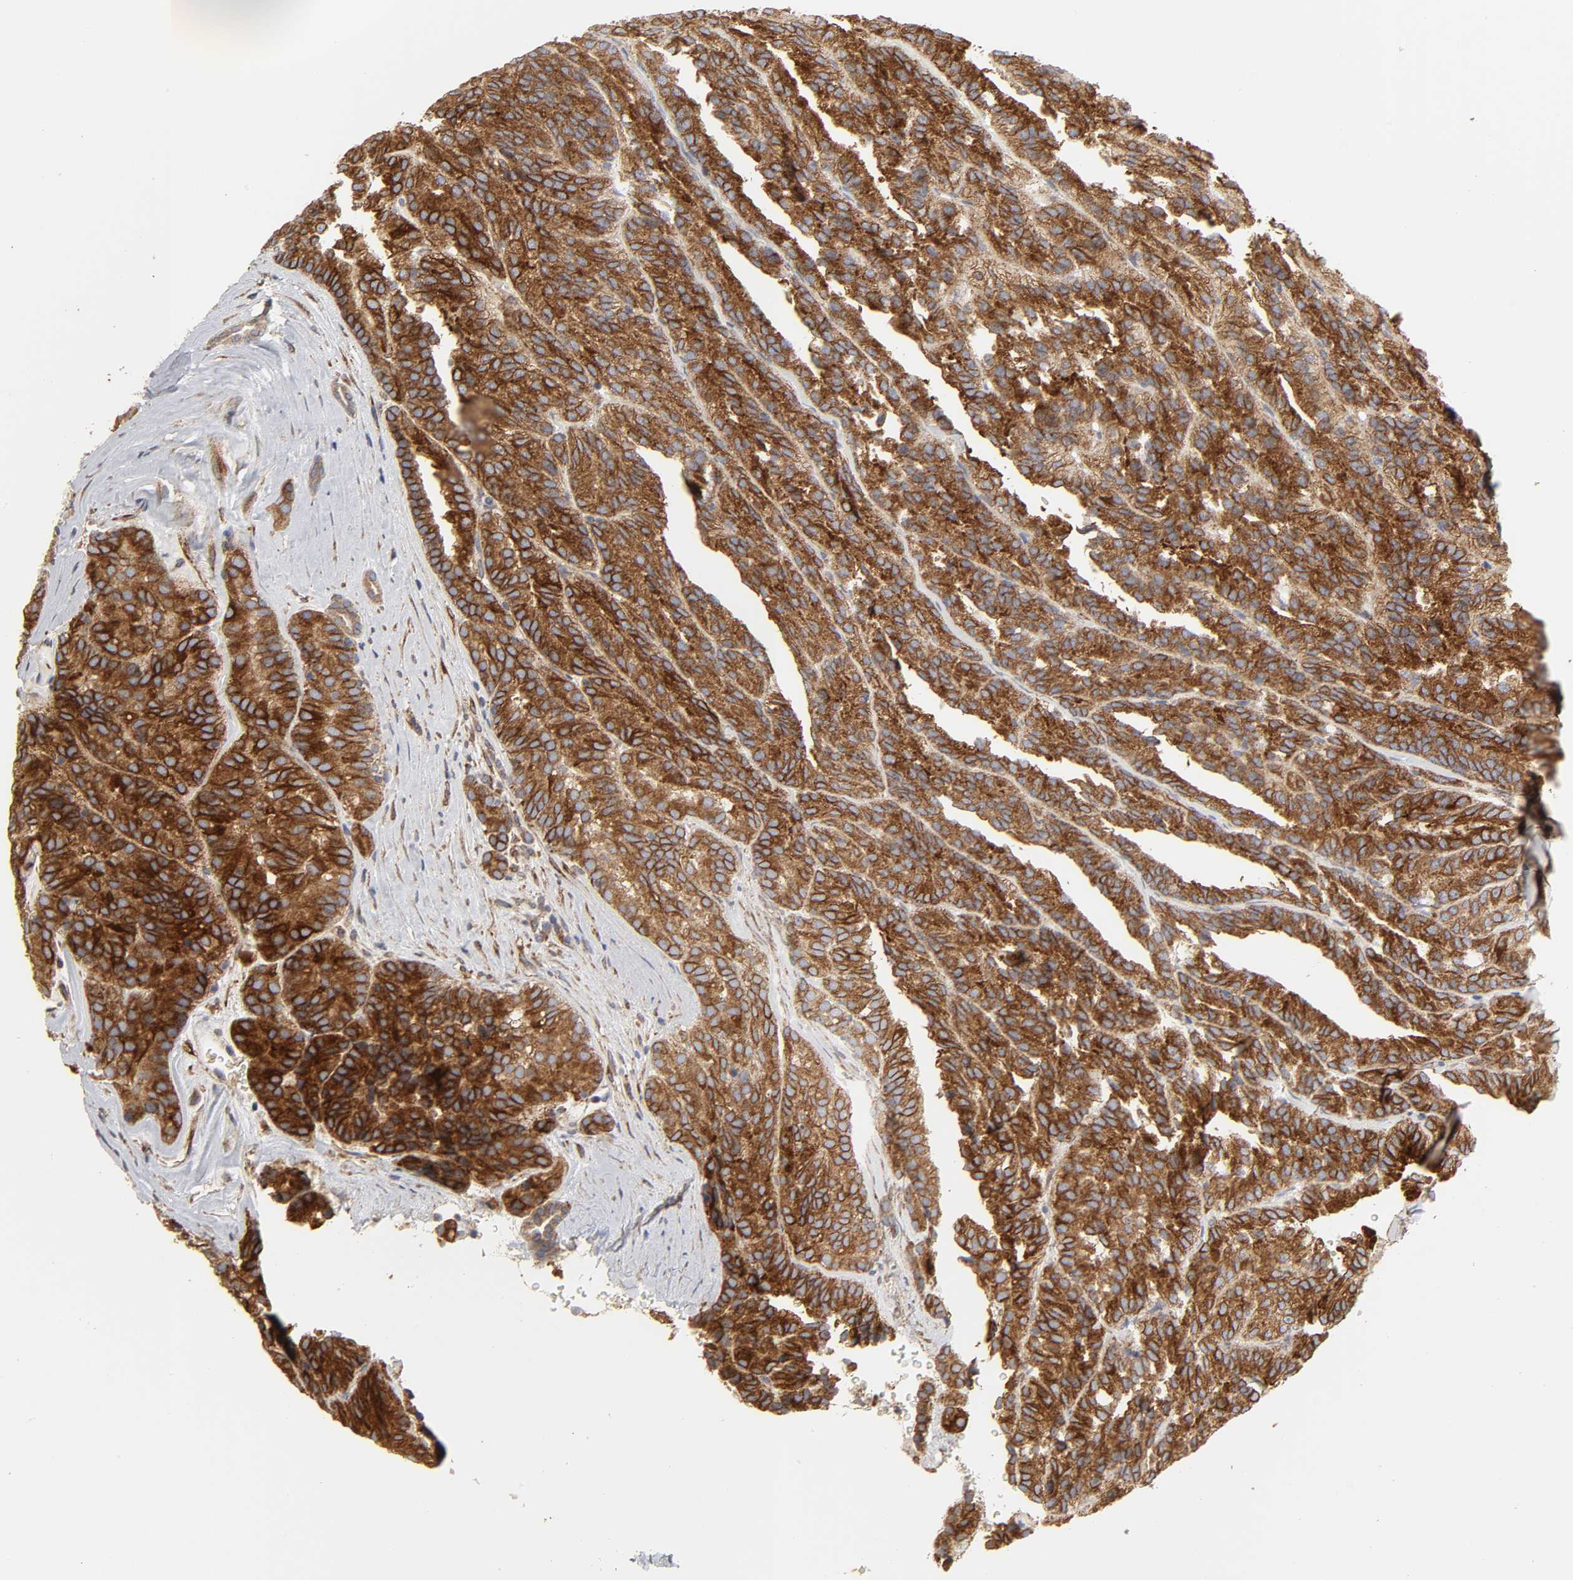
{"staining": {"intensity": "strong", "quantity": ">75%", "location": "cytoplasmic/membranous"}, "tissue": "renal cancer", "cell_type": "Tumor cells", "image_type": "cancer", "snomed": [{"axis": "morphology", "description": "Adenocarcinoma, NOS"}, {"axis": "topography", "description": "Kidney"}], "caption": "Renal cancer (adenocarcinoma) tissue demonstrates strong cytoplasmic/membranous staining in approximately >75% of tumor cells Nuclei are stained in blue.", "gene": "POR", "patient": {"sex": "male", "age": 46}}